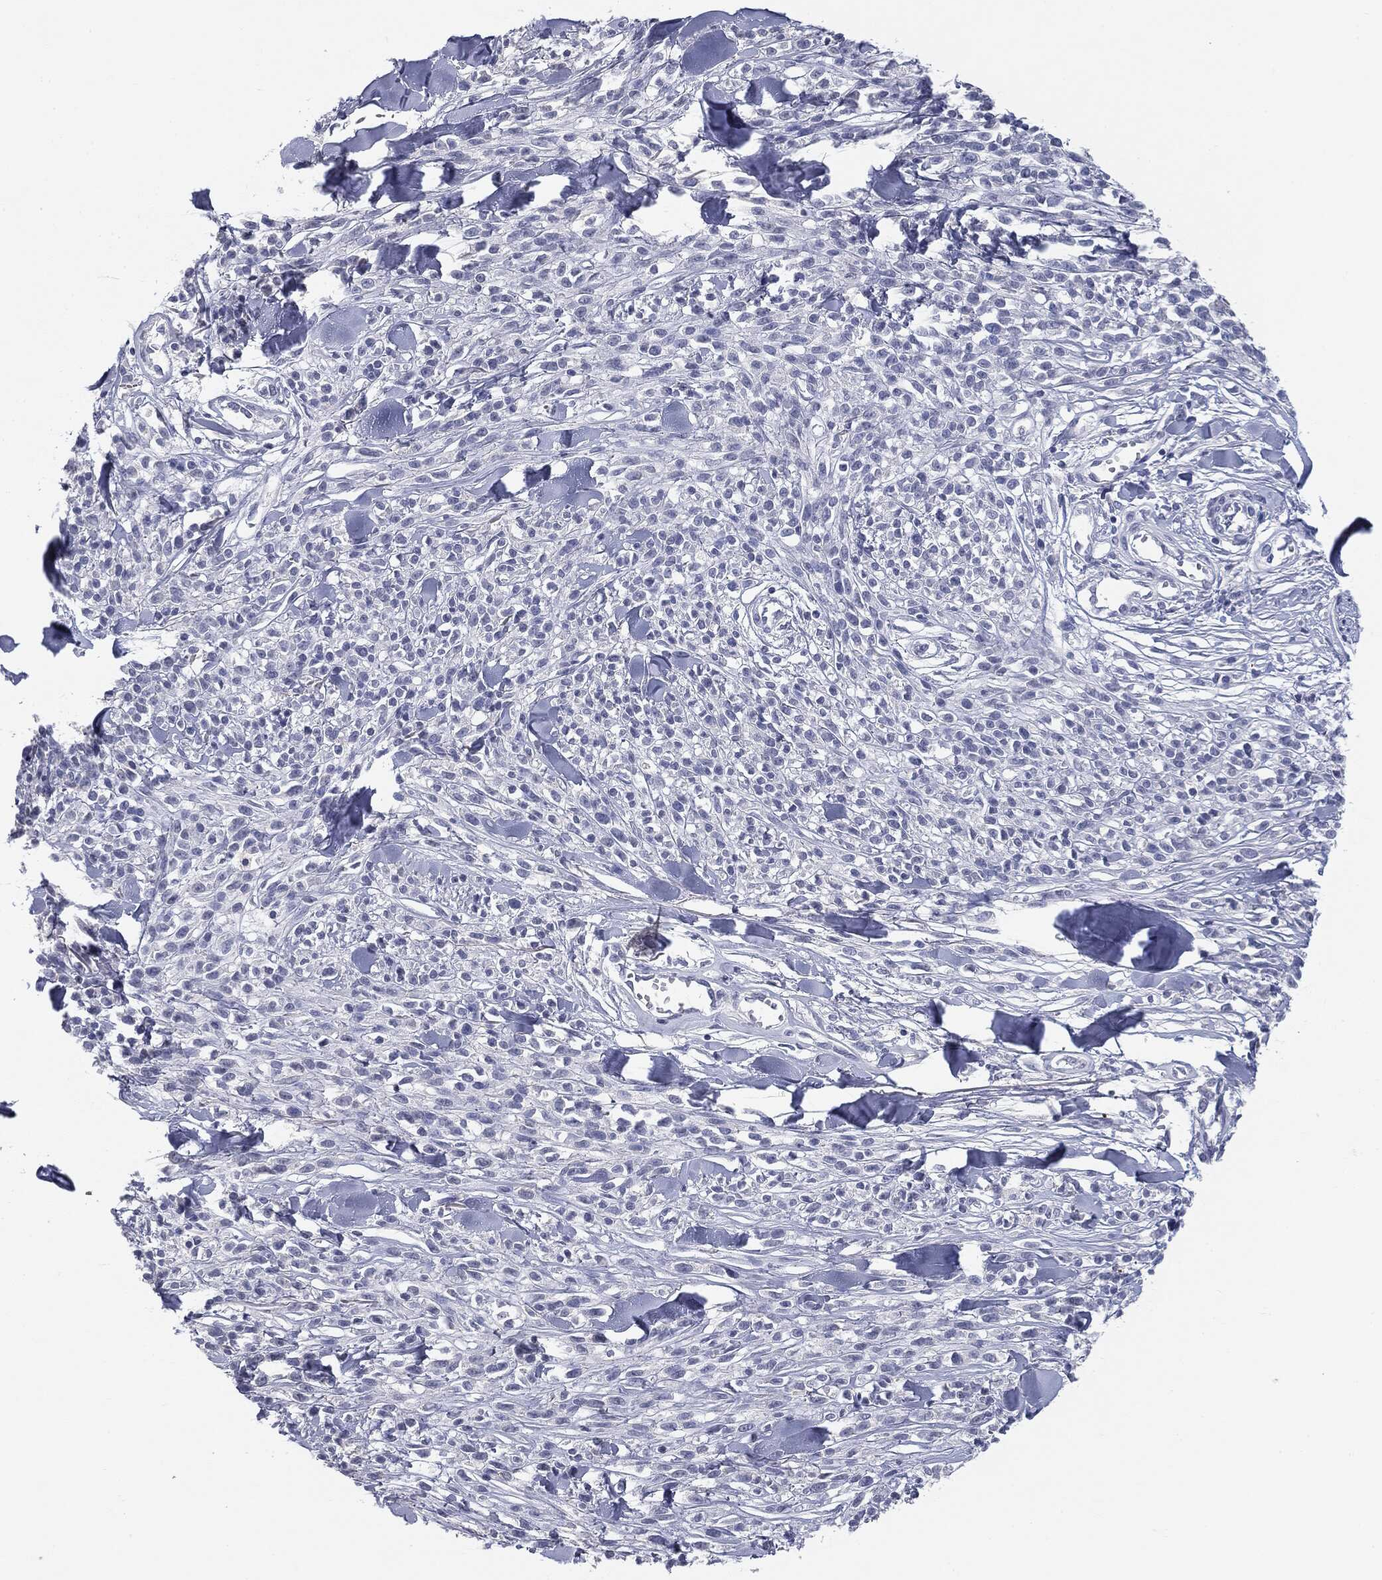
{"staining": {"intensity": "negative", "quantity": "none", "location": "none"}, "tissue": "melanoma", "cell_type": "Tumor cells", "image_type": "cancer", "snomed": [{"axis": "morphology", "description": "Malignant melanoma, NOS"}, {"axis": "topography", "description": "Skin"}, {"axis": "topography", "description": "Skin of trunk"}], "caption": "Immunohistochemistry photomicrograph of melanoma stained for a protein (brown), which reveals no expression in tumor cells. The staining was performed using DAB to visualize the protein expression in brown, while the nuclei were stained in blue with hematoxylin (Magnification: 20x).", "gene": "MUC1", "patient": {"sex": "male", "age": 74}}